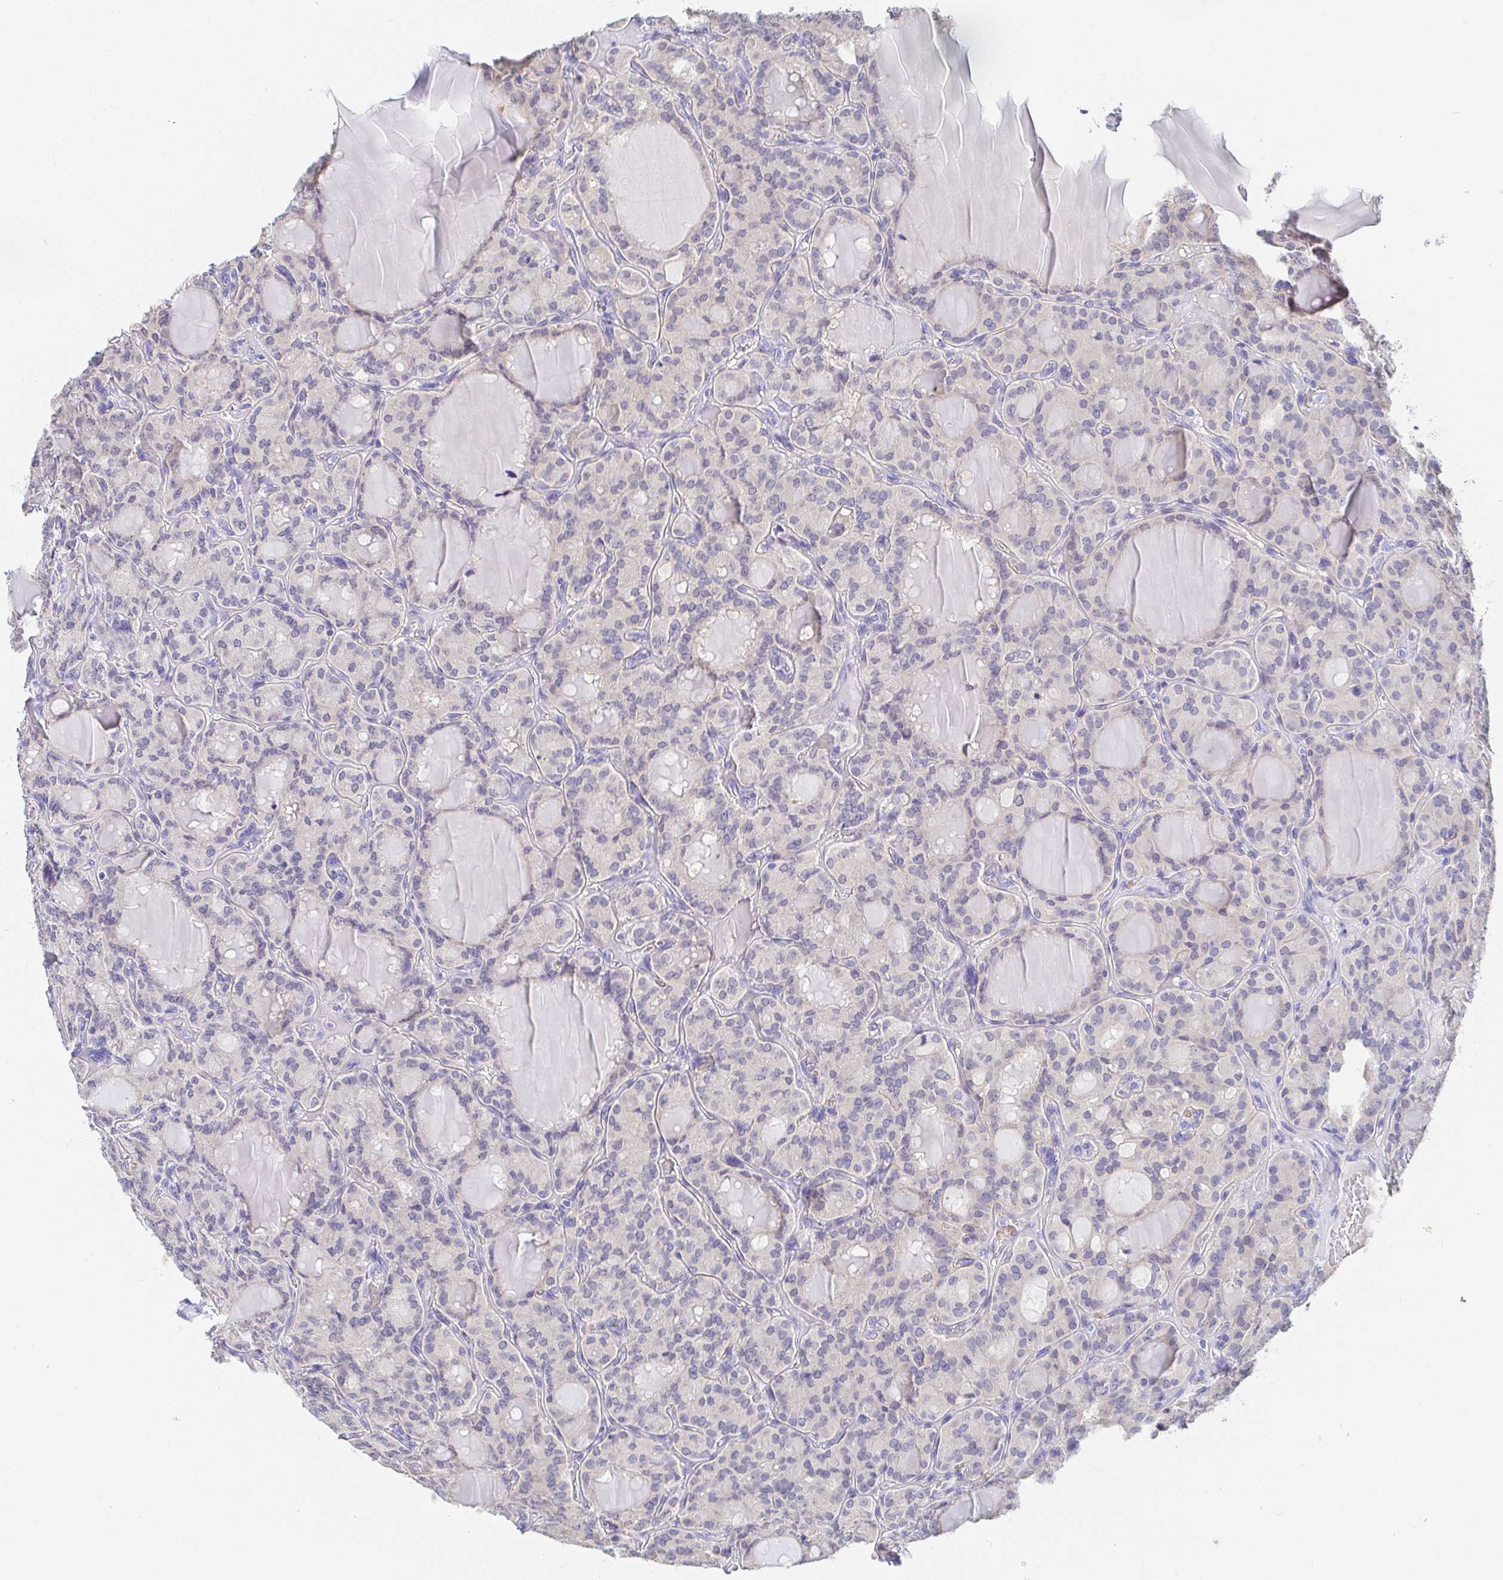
{"staining": {"intensity": "negative", "quantity": "none", "location": "none"}, "tissue": "thyroid cancer", "cell_type": "Tumor cells", "image_type": "cancer", "snomed": [{"axis": "morphology", "description": "Papillary adenocarcinoma, NOS"}, {"axis": "topography", "description": "Thyroid gland"}], "caption": "Thyroid cancer was stained to show a protein in brown. There is no significant expression in tumor cells. (DAB immunohistochemistry (IHC) with hematoxylin counter stain).", "gene": "PDE6B", "patient": {"sex": "male", "age": 87}}